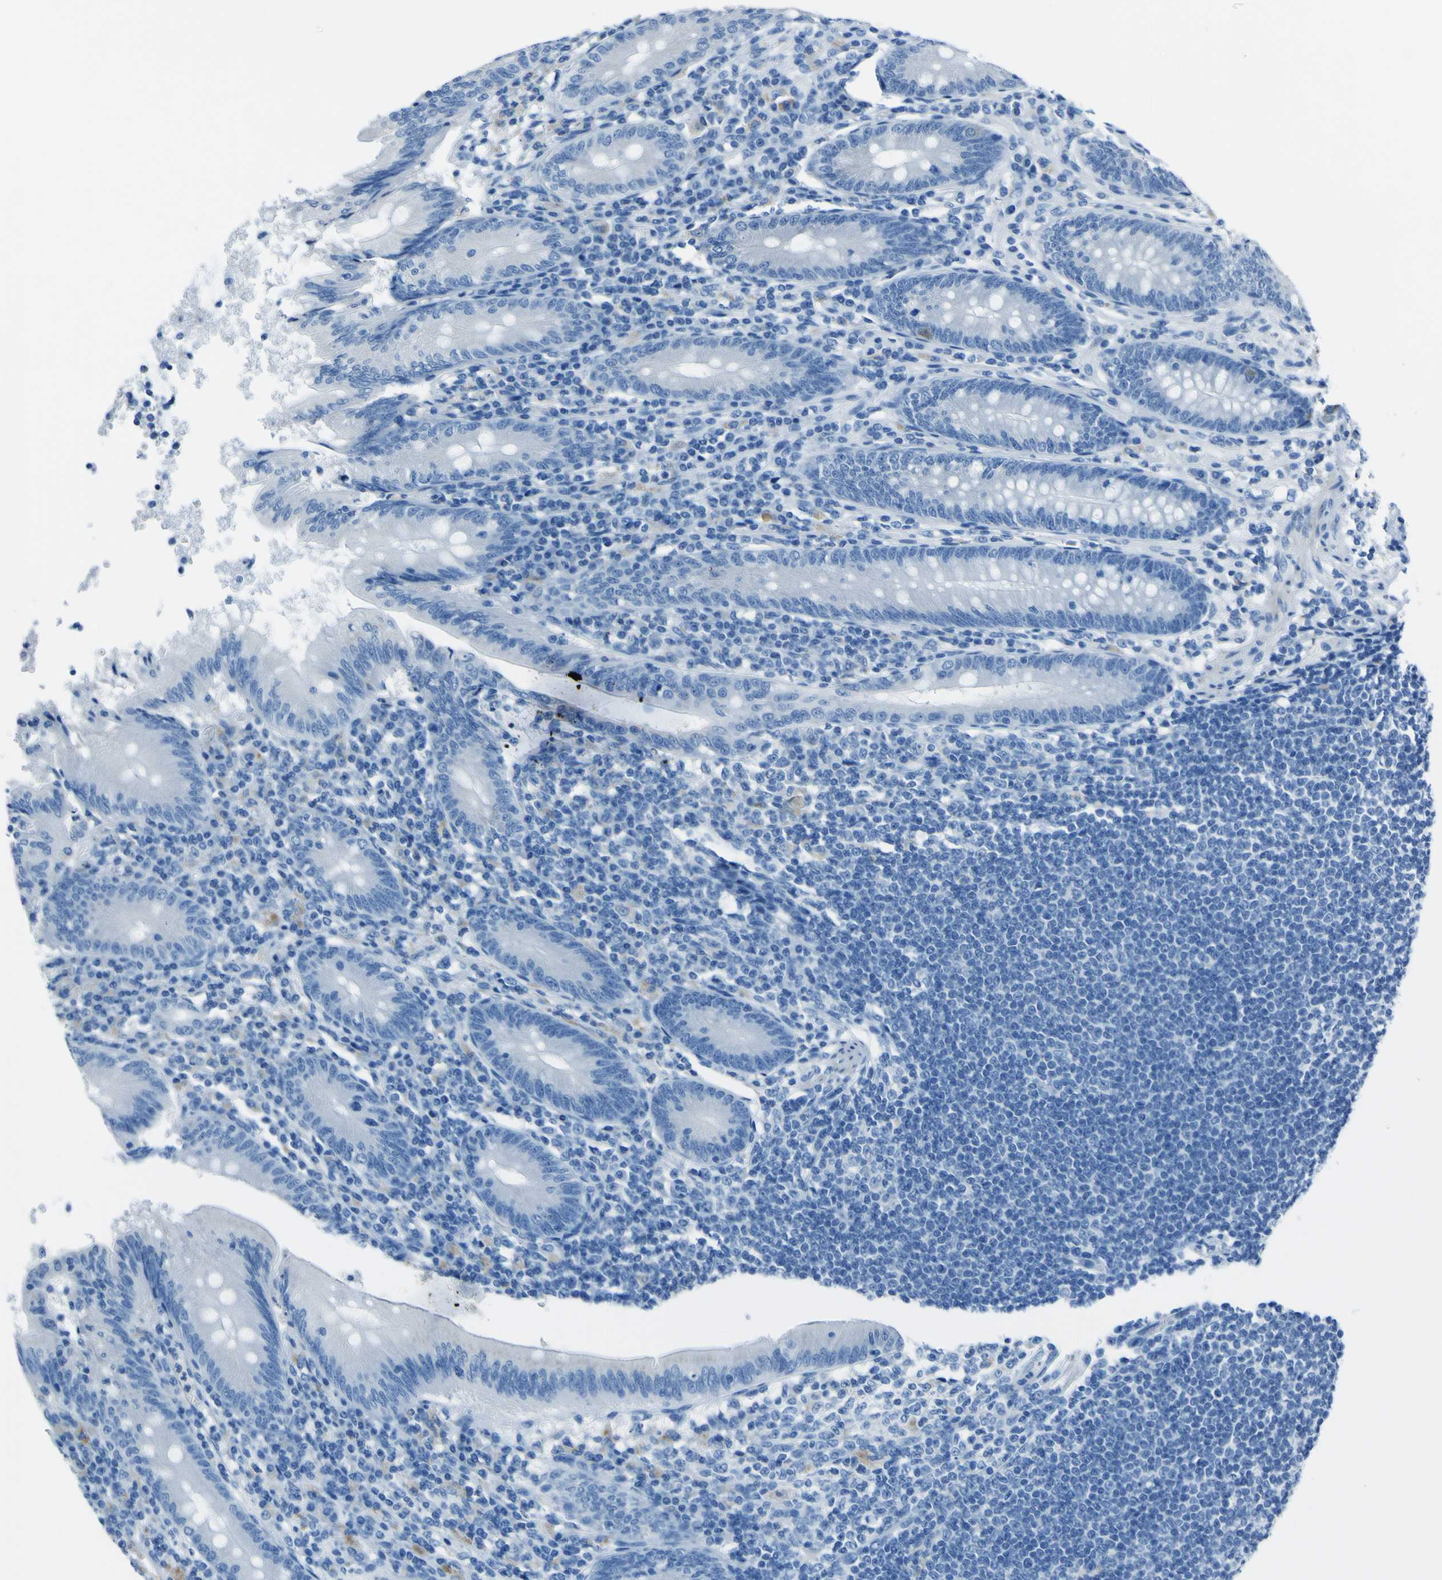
{"staining": {"intensity": "negative", "quantity": "none", "location": "none"}, "tissue": "appendix", "cell_type": "Glandular cells", "image_type": "normal", "snomed": [{"axis": "morphology", "description": "Normal tissue, NOS"}, {"axis": "morphology", "description": "Inflammation, NOS"}, {"axis": "topography", "description": "Appendix"}], "caption": "Immunohistochemical staining of normal human appendix demonstrates no significant staining in glandular cells.", "gene": "ACSL1", "patient": {"sex": "male", "age": 46}}